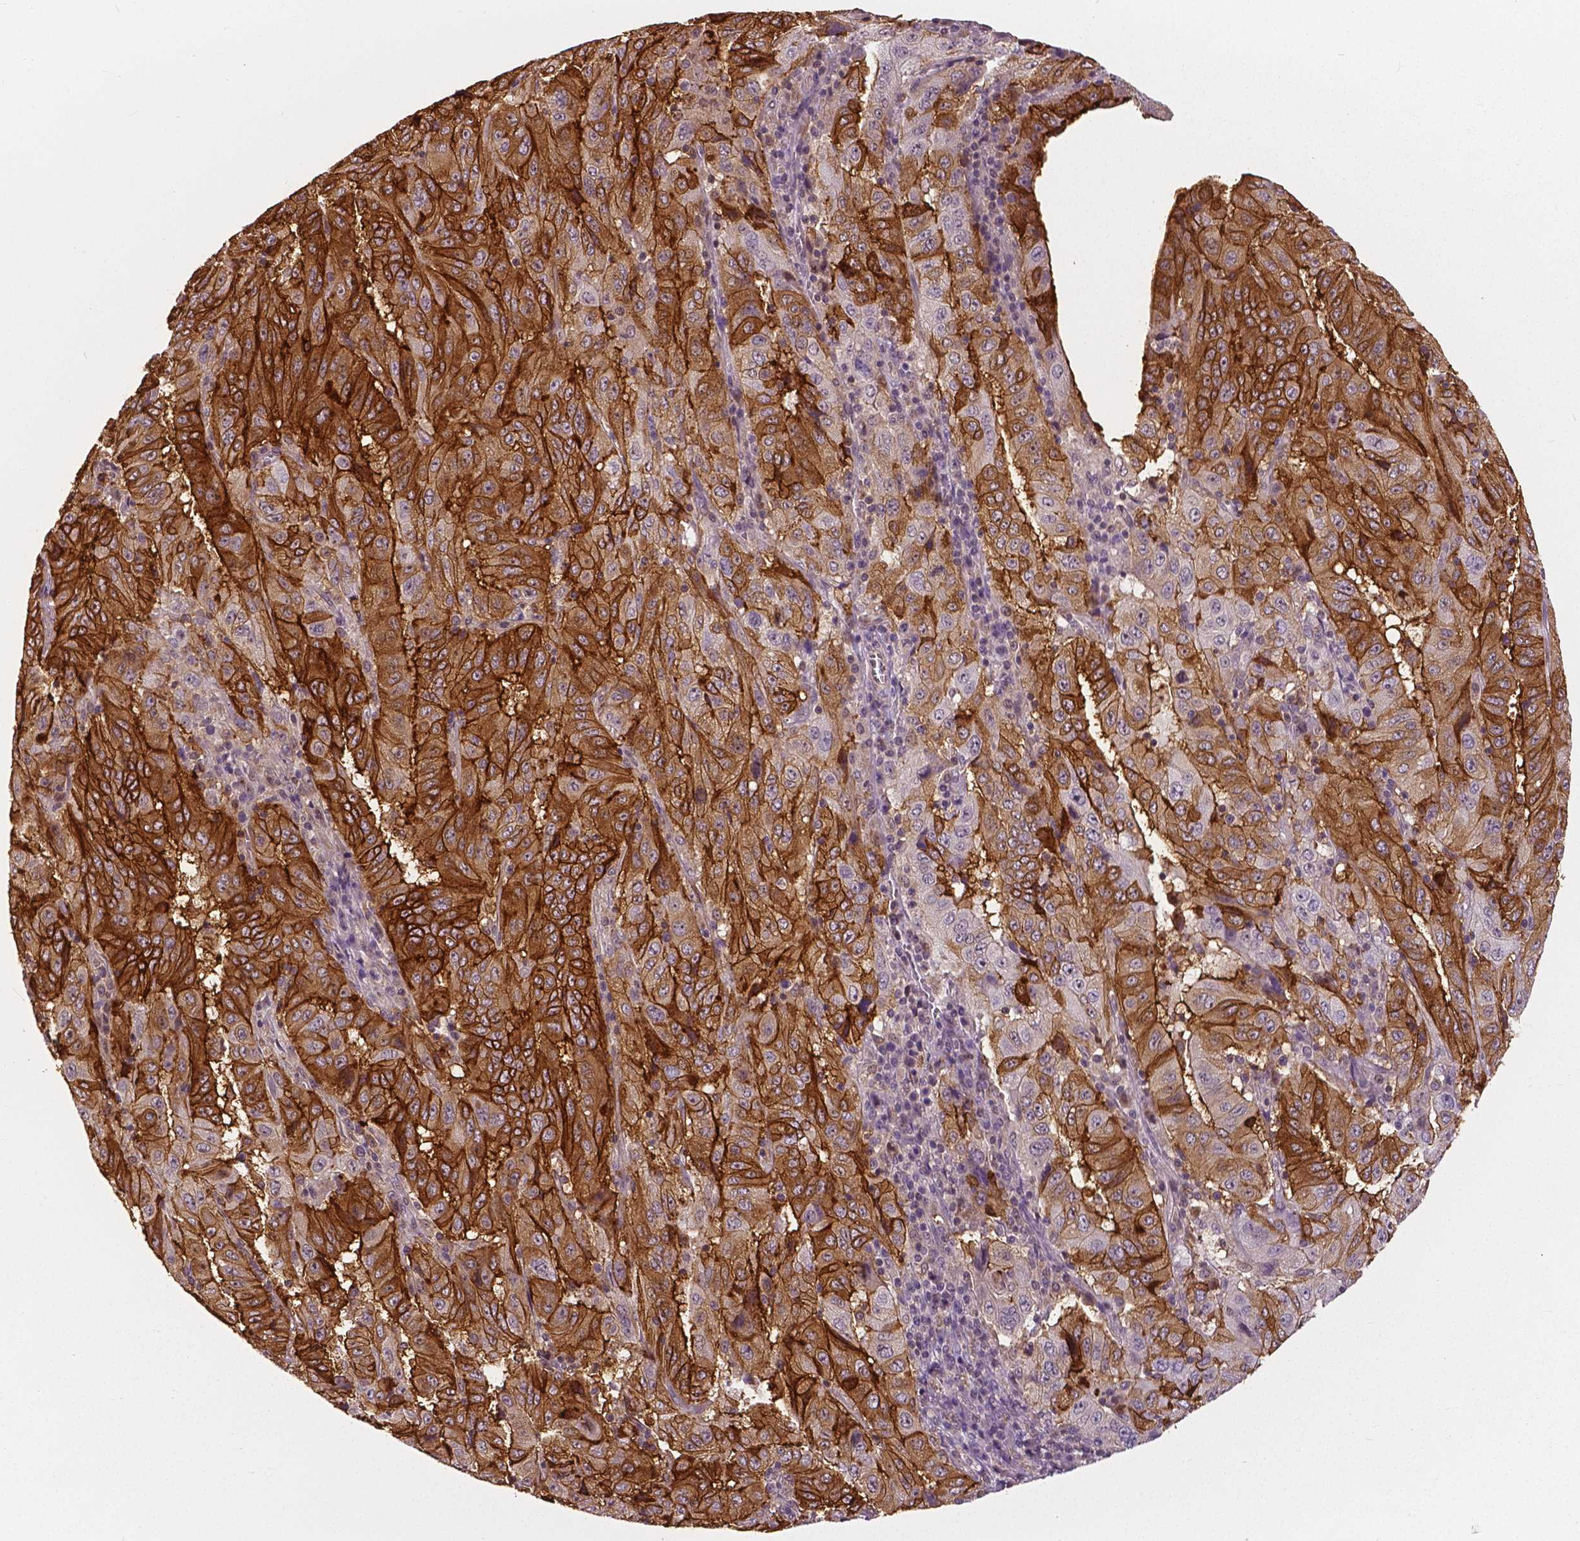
{"staining": {"intensity": "strong", "quantity": "25%-75%", "location": "cytoplasmic/membranous"}, "tissue": "pancreatic cancer", "cell_type": "Tumor cells", "image_type": "cancer", "snomed": [{"axis": "morphology", "description": "Adenocarcinoma, NOS"}, {"axis": "topography", "description": "Pancreas"}], "caption": "Pancreatic cancer stained with a brown dye exhibits strong cytoplasmic/membranous positive expression in approximately 25%-75% of tumor cells.", "gene": "ANXA13", "patient": {"sex": "male", "age": 63}}